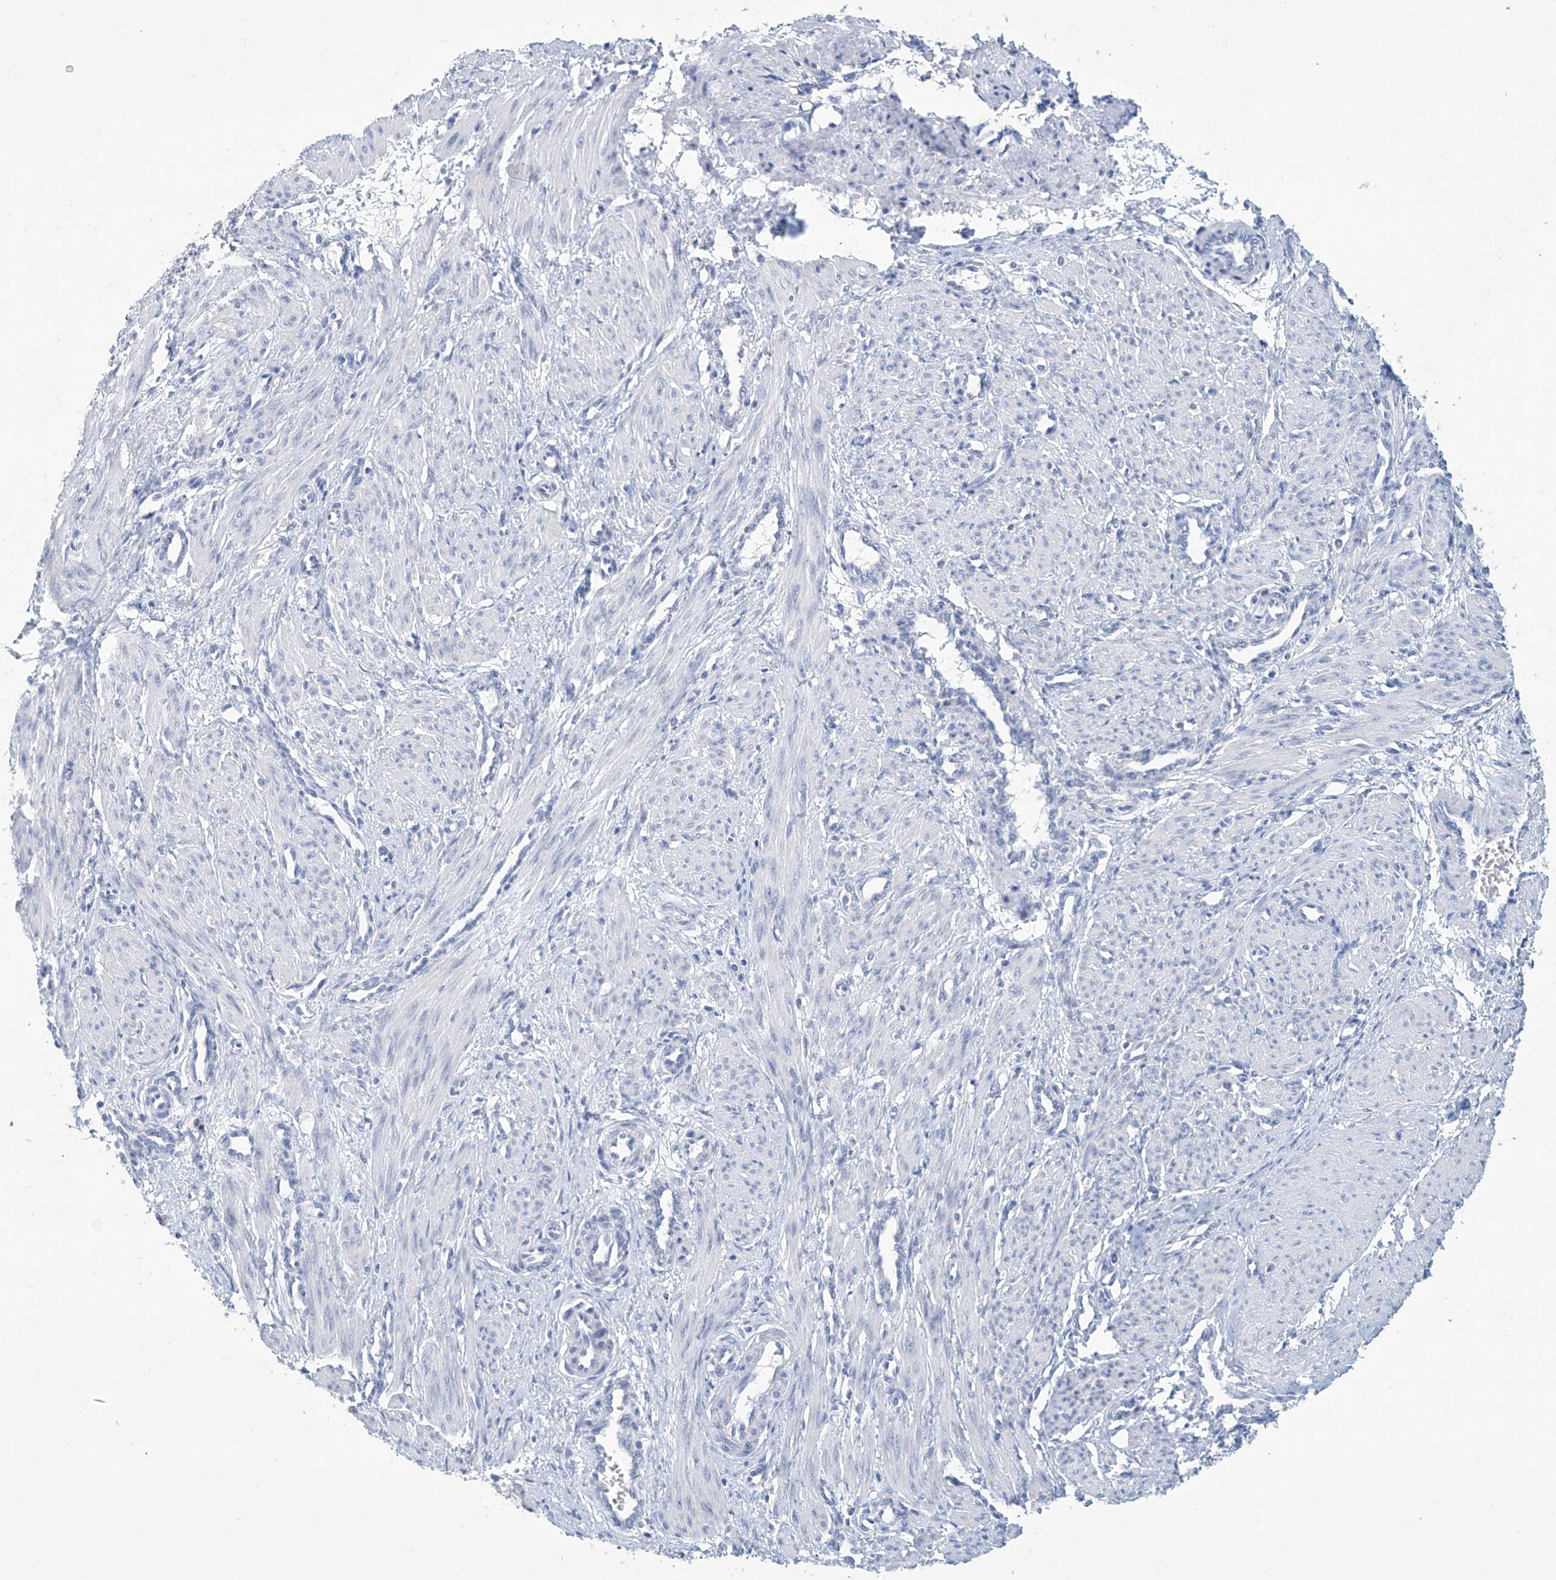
{"staining": {"intensity": "negative", "quantity": "none", "location": "none"}, "tissue": "smooth muscle", "cell_type": "Smooth muscle cells", "image_type": "normal", "snomed": [{"axis": "morphology", "description": "Normal tissue, NOS"}, {"axis": "topography", "description": "Endometrium"}], "caption": "Immunohistochemical staining of benign smooth muscle shows no significant expression in smooth muscle cells. Nuclei are stained in blue.", "gene": "DSP", "patient": {"sex": "female", "age": 33}}